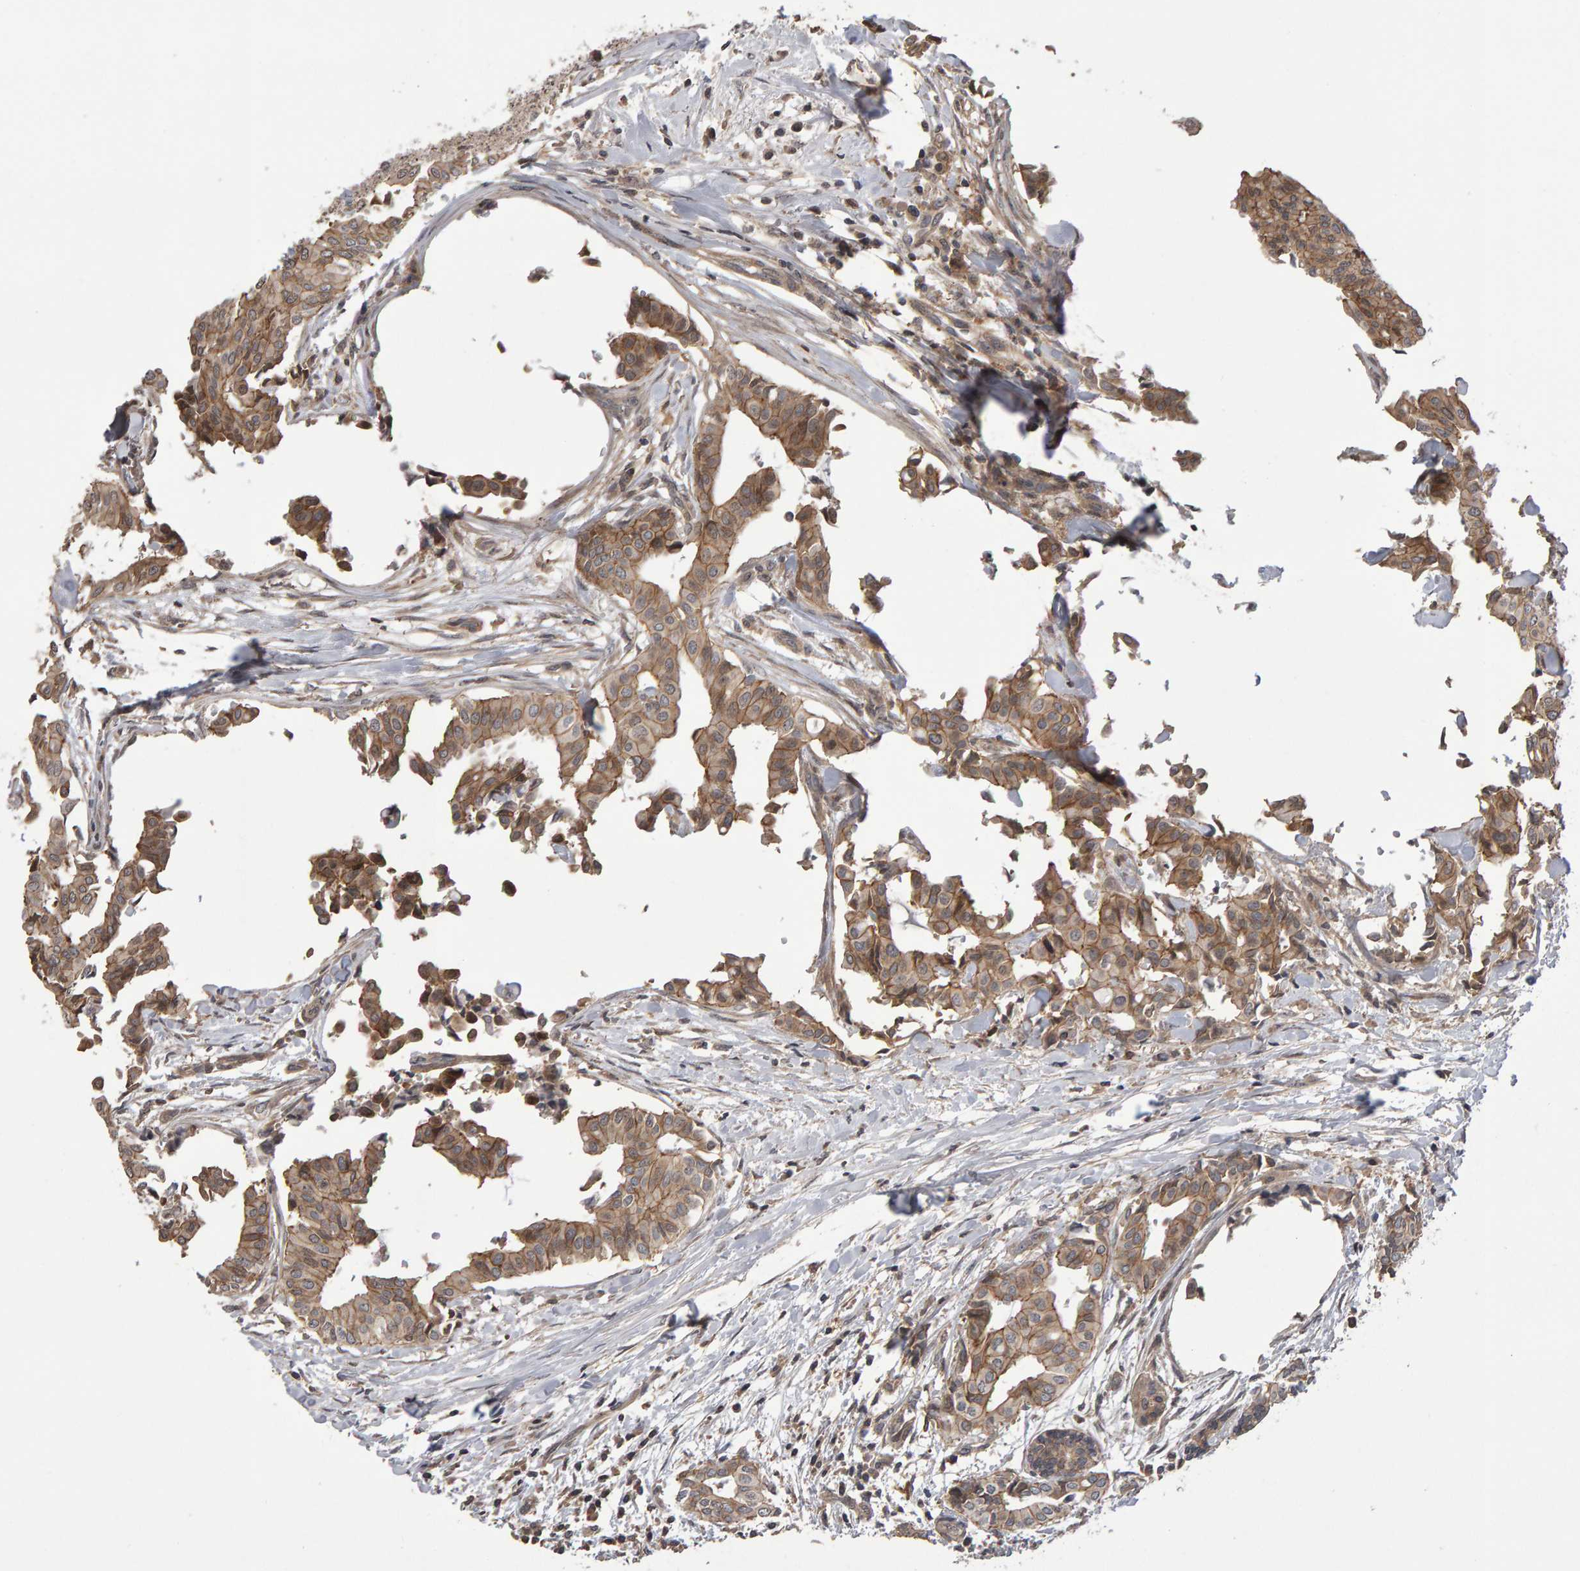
{"staining": {"intensity": "moderate", "quantity": ">75%", "location": "cytoplasmic/membranous"}, "tissue": "head and neck cancer", "cell_type": "Tumor cells", "image_type": "cancer", "snomed": [{"axis": "morphology", "description": "Adenocarcinoma, NOS"}, {"axis": "topography", "description": "Salivary gland"}, {"axis": "topography", "description": "Head-Neck"}], "caption": "DAB (3,3'-diaminobenzidine) immunohistochemical staining of head and neck cancer exhibits moderate cytoplasmic/membranous protein expression in about >75% of tumor cells. (brown staining indicates protein expression, while blue staining denotes nuclei).", "gene": "SCRIB", "patient": {"sex": "female", "age": 59}}